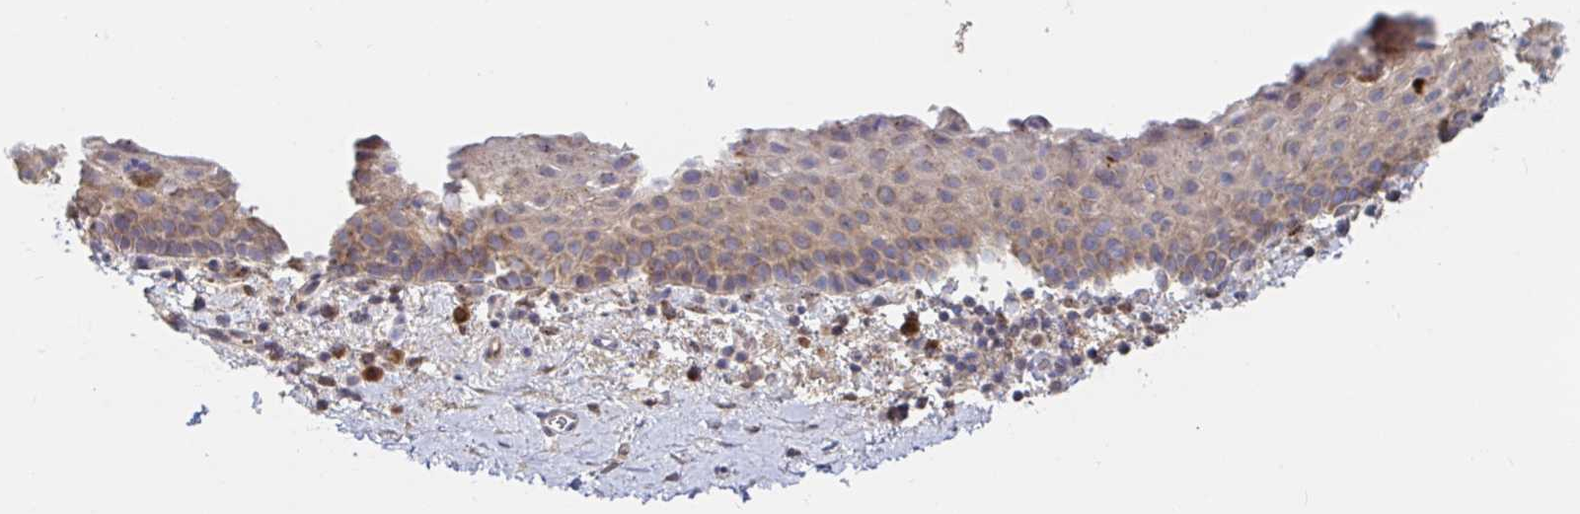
{"staining": {"intensity": "weak", "quantity": "25%-75%", "location": "cytoplasmic/membranous"}, "tissue": "vagina", "cell_type": "Squamous epithelial cells", "image_type": "normal", "snomed": [{"axis": "morphology", "description": "Normal tissue, NOS"}, {"axis": "topography", "description": "Vagina"}], "caption": "Squamous epithelial cells exhibit low levels of weak cytoplasmic/membranous expression in approximately 25%-75% of cells in benign human vagina. (brown staining indicates protein expression, while blue staining denotes nuclei).", "gene": "LARP1", "patient": {"sex": "female", "age": 61}}